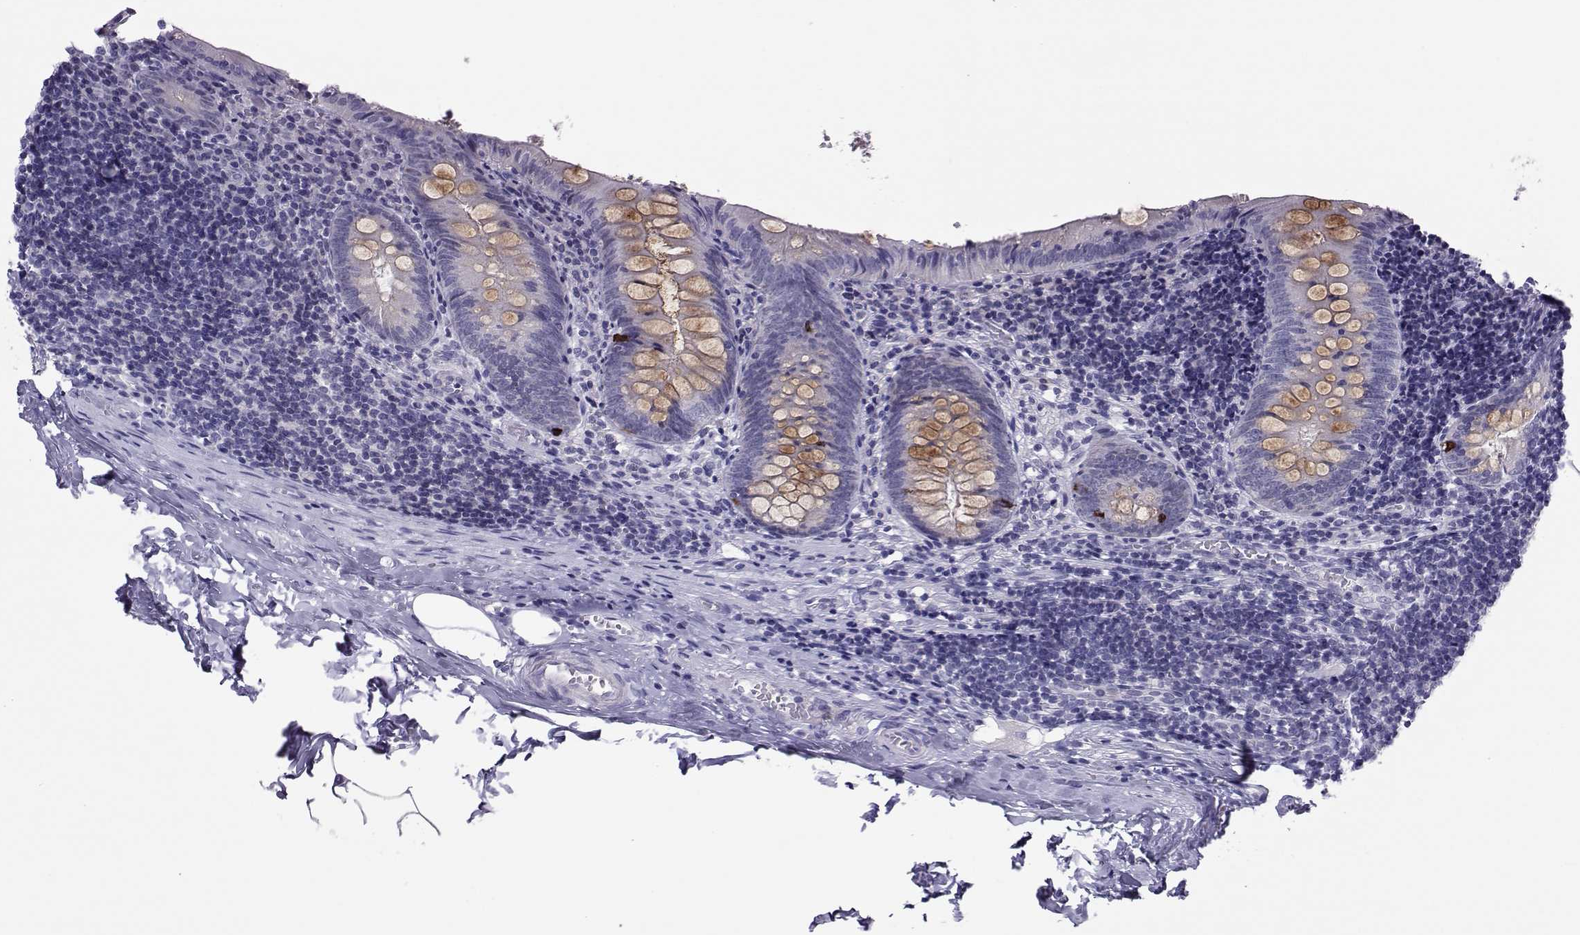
{"staining": {"intensity": "moderate", "quantity": "25%-75%", "location": "cytoplasmic/membranous"}, "tissue": "appendix", "cell_type": "Glandular cells", "image_type": "normal", "snomed": [{"axis": "morphology", "description": "Normal tissue, NOS"}, {"axis": "topography", "description": "Appendix"}], "caption": "A high-resolution histopathology image shows IHC staining of unremarkable appendix, which exhibits moderate cytoplasmic/membranous staining in approximately 25%-75% of glandular cells.", "gene": "TRPM7", "patient": {"sex": "female", "age": 23}}